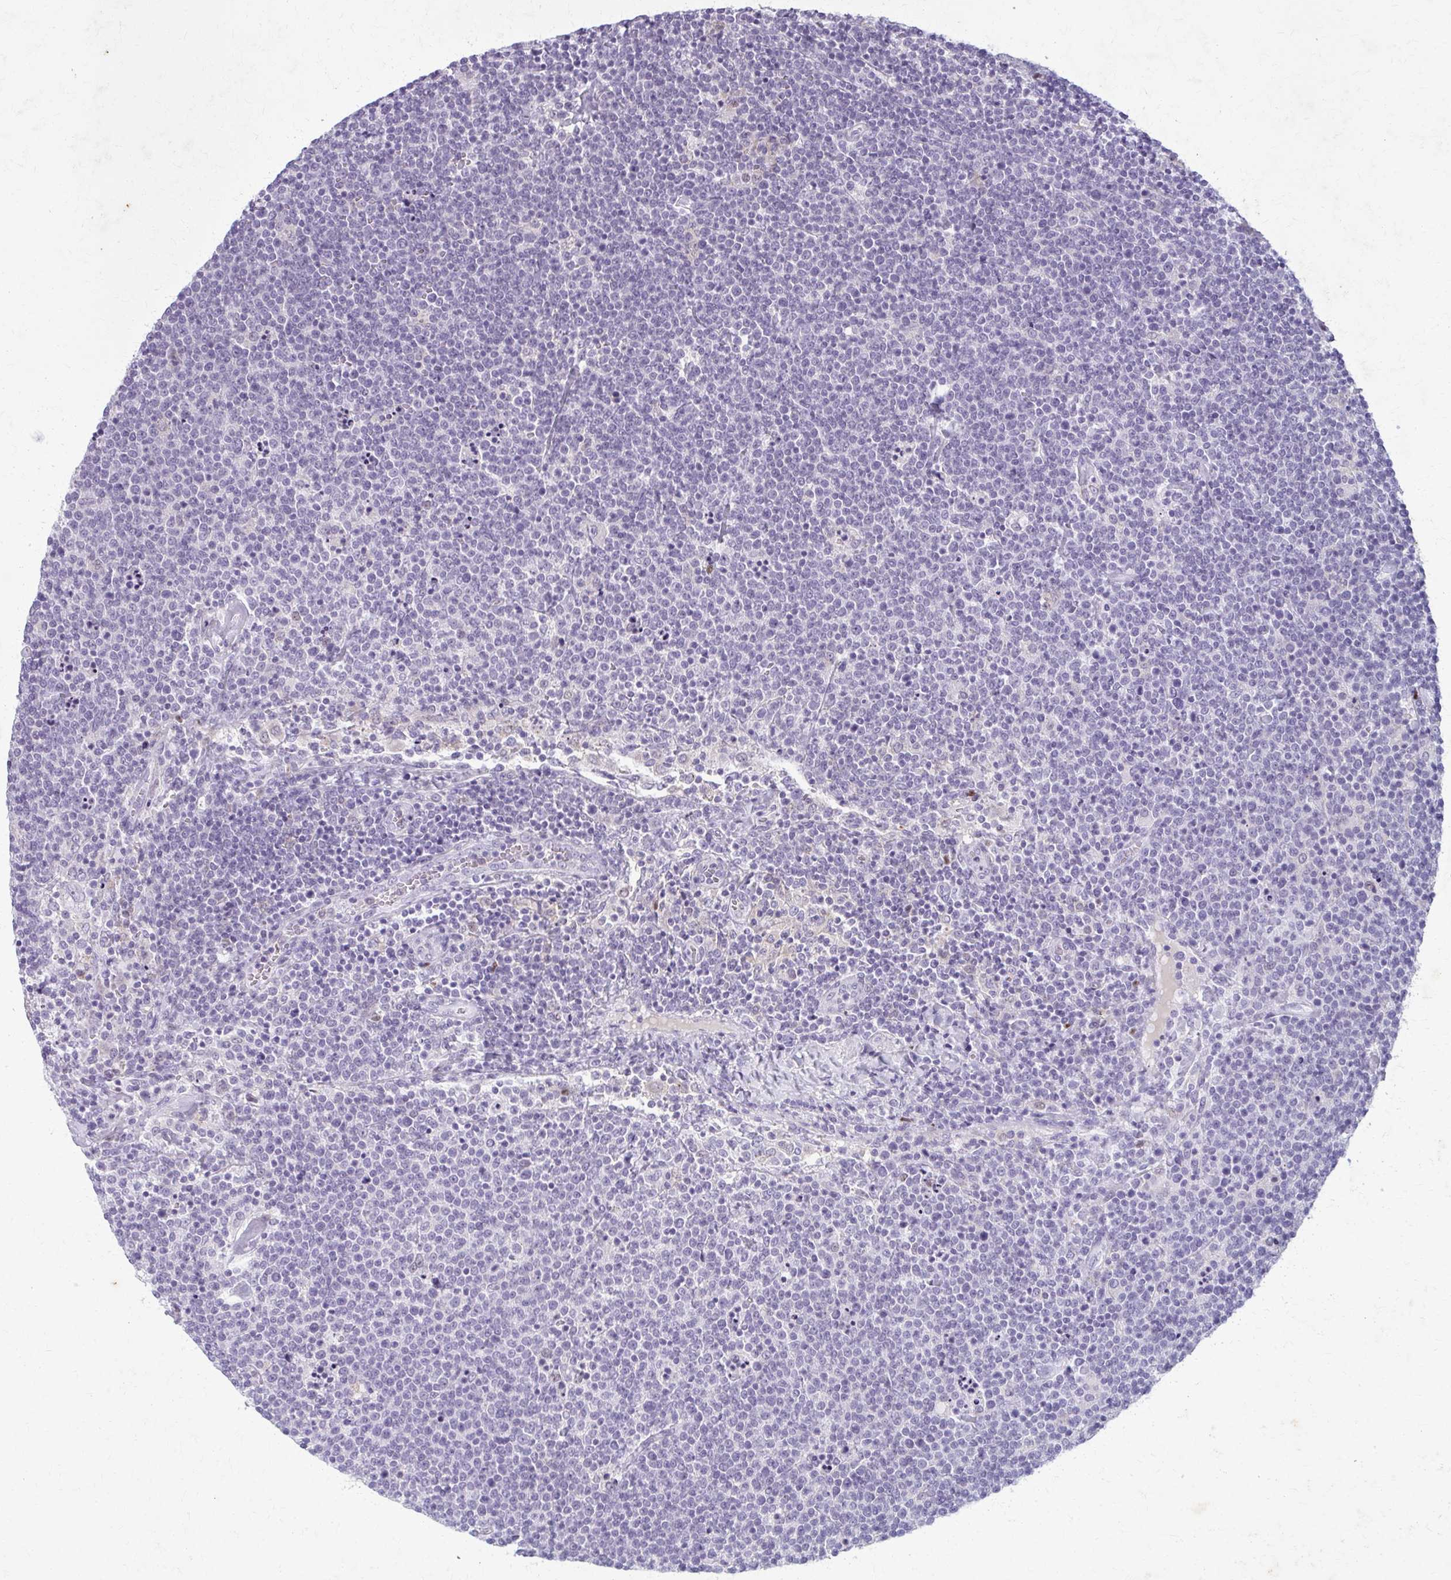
{"staining": {"intensity": "negative", "quantity": "none", "location": "none"}, "tissue": "lymphoma", "cell_type": "Tumor cells", "image_type": "cancer", "snomed": [{"axis": "morphology", "description": "Malignant lymphoma, non-Hodgkin's type, High grade"}, {"axis": "topography", "description": "Lymph node"}], "caption": "This is an immunohistochemistry (IHC) photomicrograph of human high-grade malignant lymphoma, non-Hodgkin's type. There is no expression in tumor cells.", "gene": "CARD9", "patient": {"sex": "male", "age": 61}}